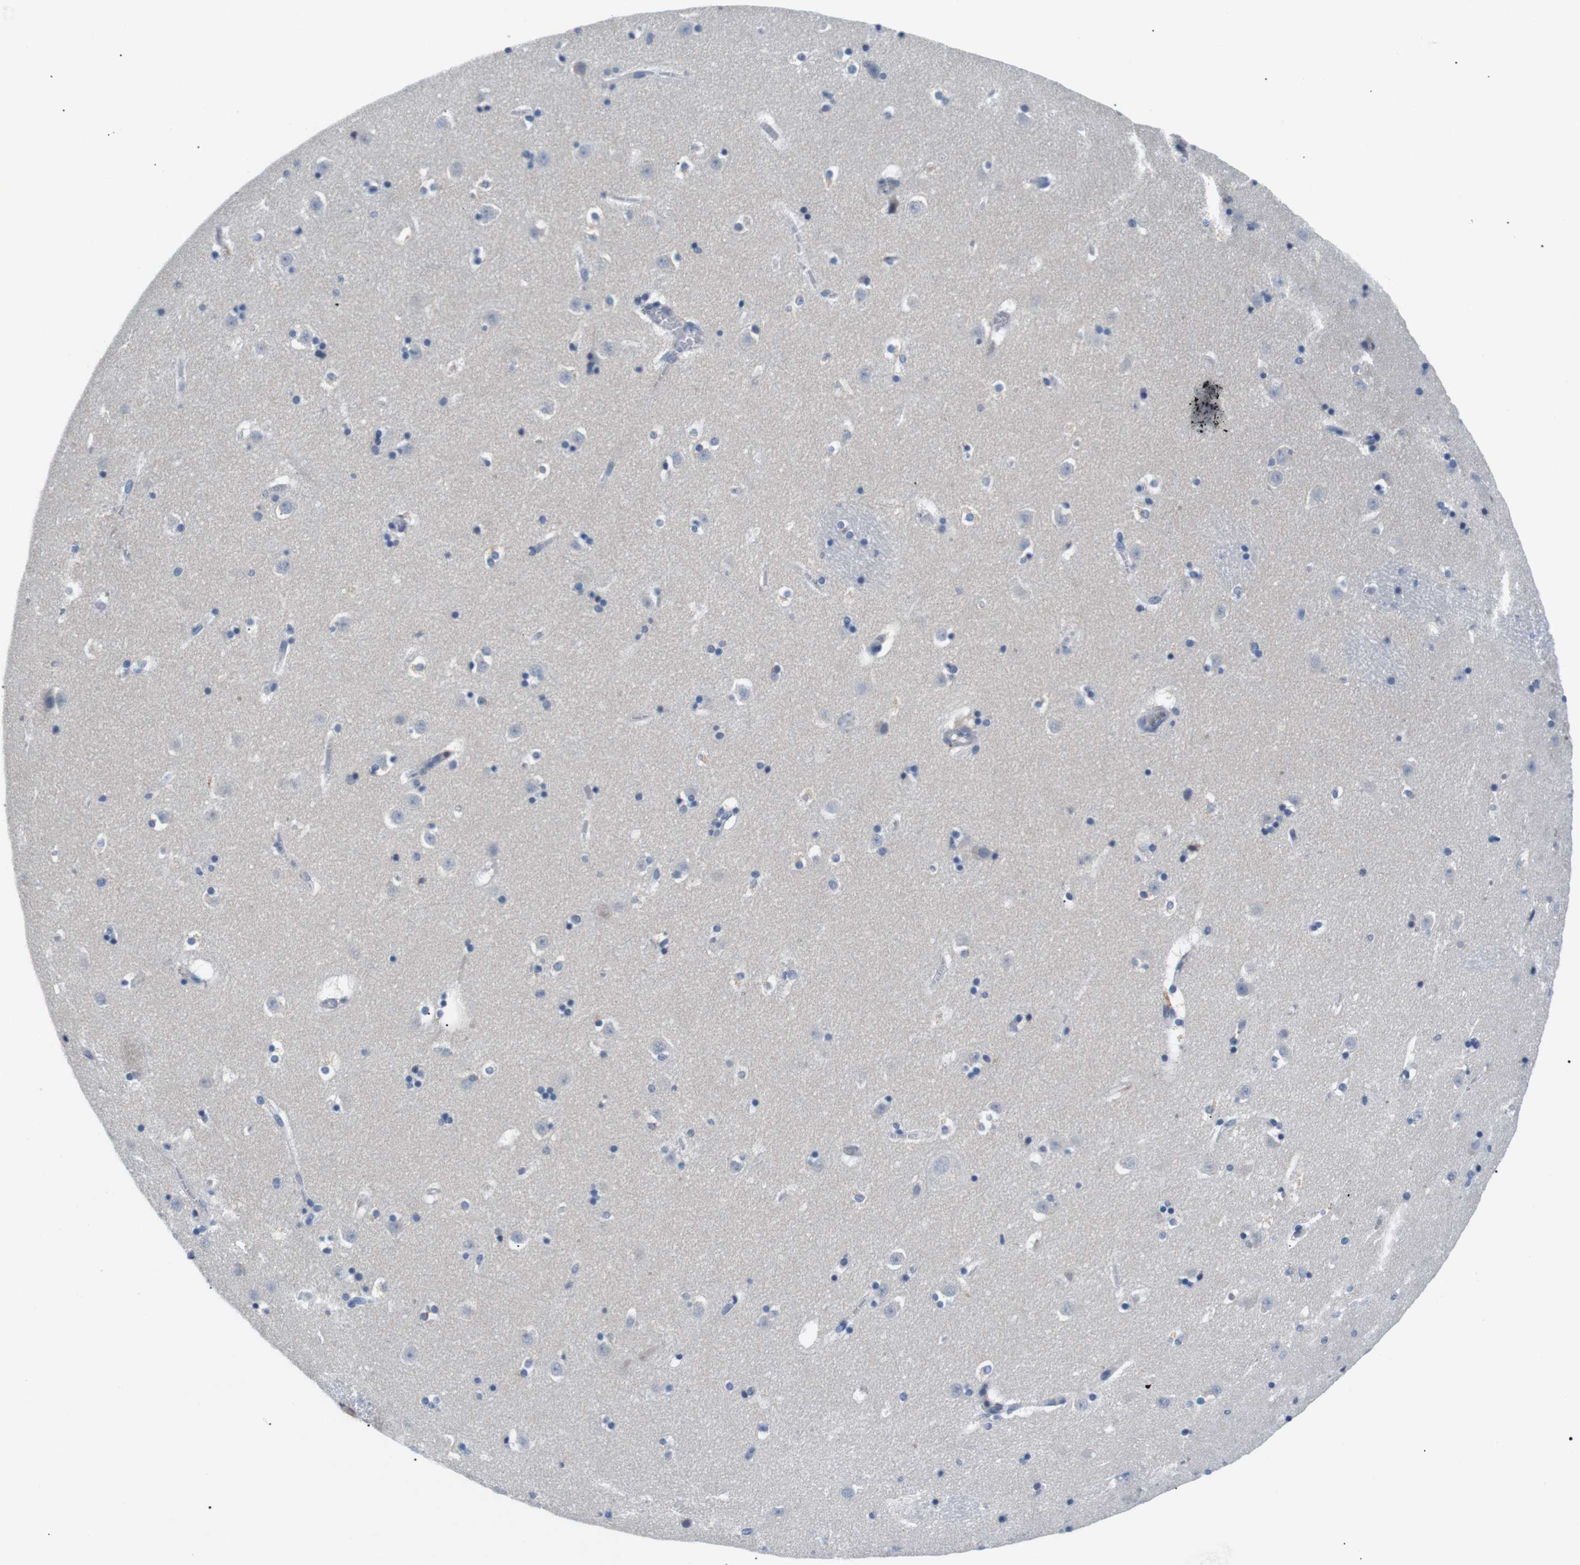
{"staining": {"intensity": "negative", "quantity": "none", "location": "none"}, "tissue": "caudate", "cell_type": "Glial cells", "image_type": "normal", "snomed": [{"axis": "morphology", "description": "Normal tissue, NOS"}, {"axis": "topography", "description": "Lateral ventricle wall"}], "caption": "Glial cells are negative for brown protein staining in unremarkable caudate. (Brightfield microscopy of DAB IHC at high magnification).", "gene": "FCGRT", "patient": {"sex": "male", "age": 45}}